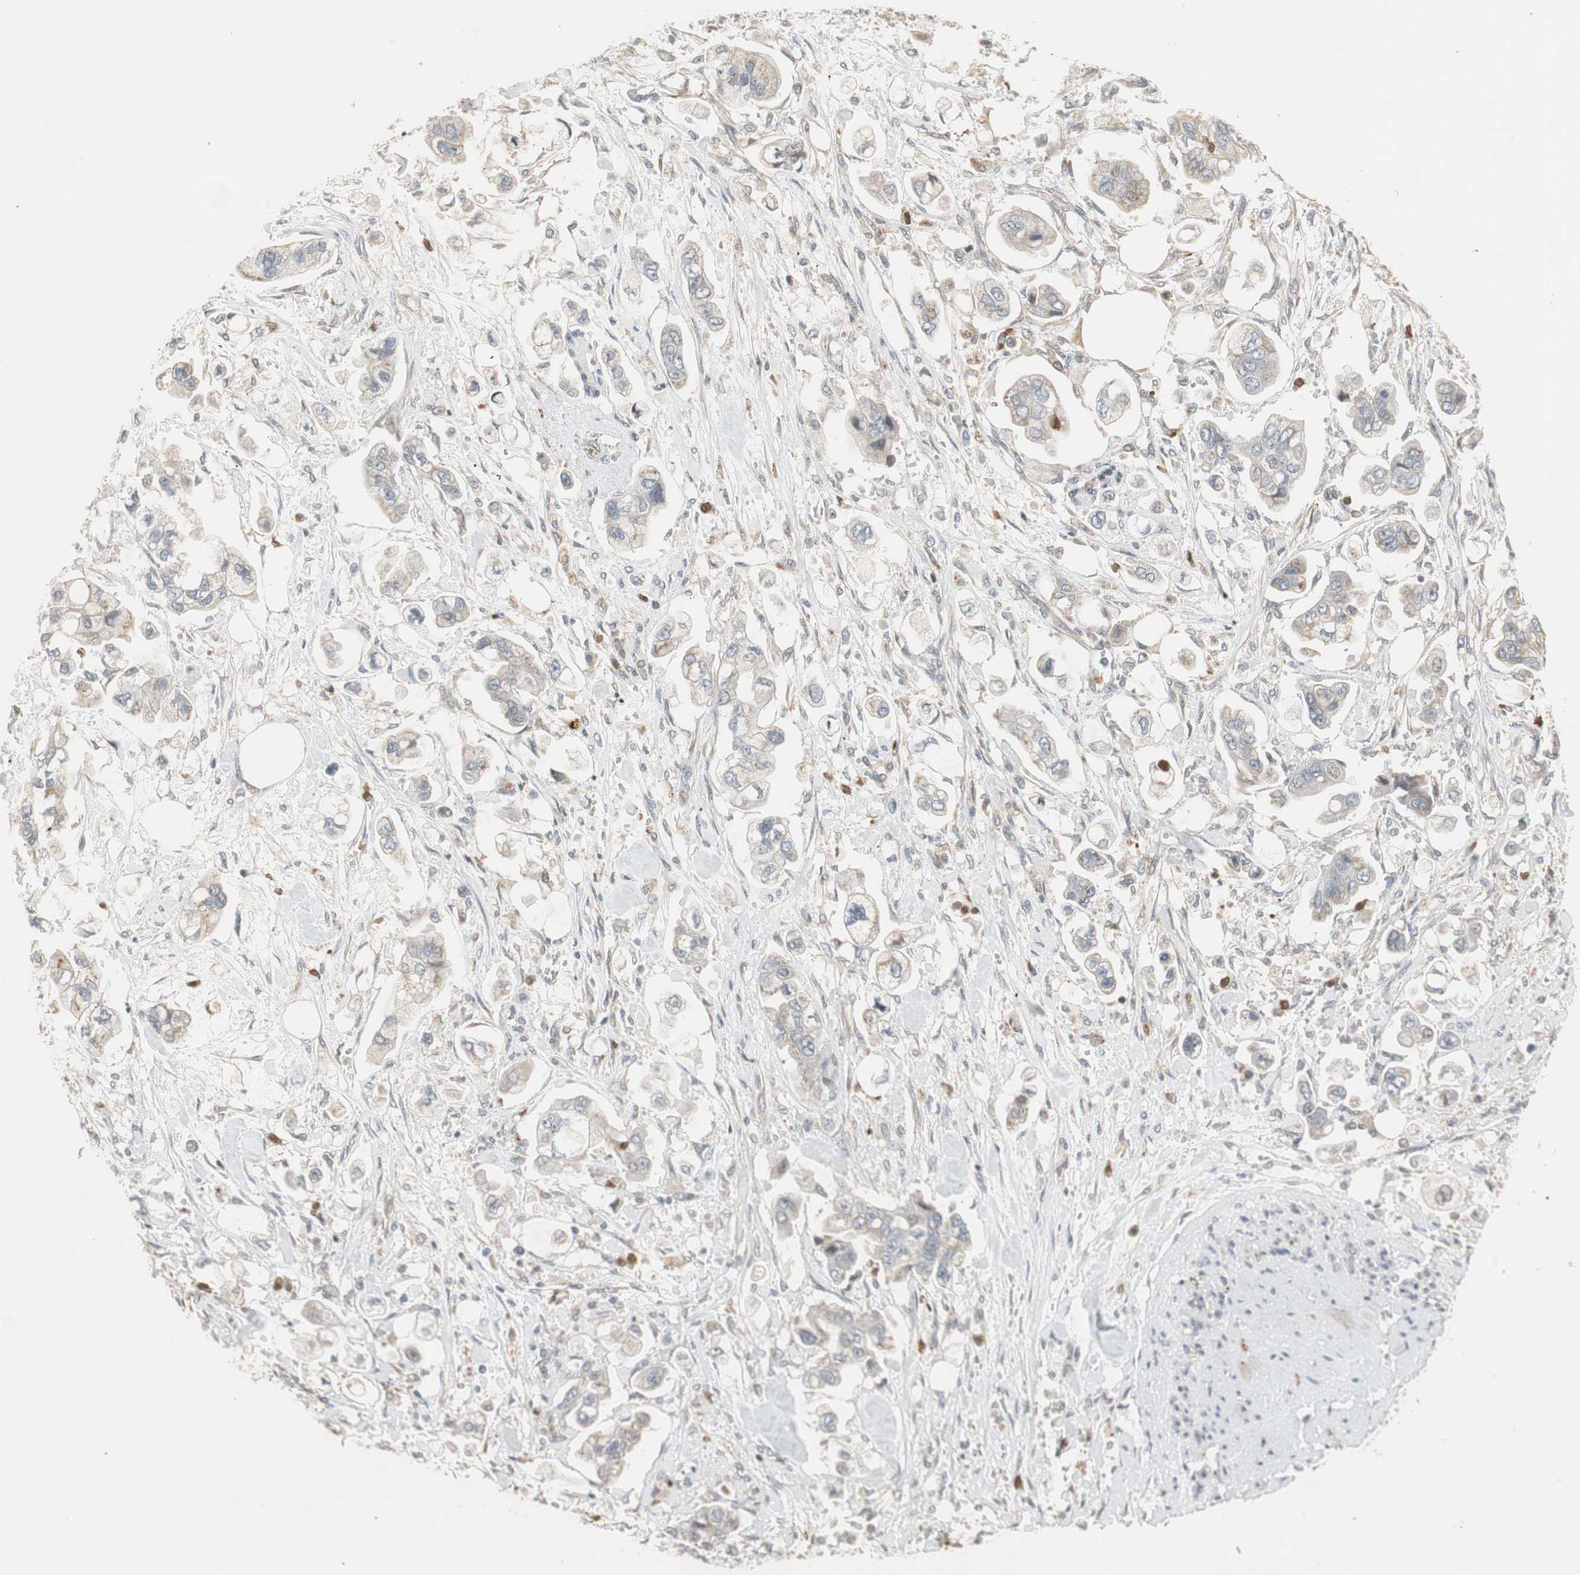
{"staining": {"intensity": "weak", "quantity": "<25%", "location": "cytoplasmic/membranous"}, "tissue": "stomach cancer", "cell_type": "Tumor cells", "image_type": "cancer", "snomed": [{"axis": "morphology", "description": "Adenocarcinoma, NOS"}, {"axis": "topography", "description": "Stomach"}], "caption": "DAB immunohistochemical staining of human adenocarcinoma (stomach) exhibits no significant positivity in tumor cells.", "gene": "SNX4", "patient": {"sex": "male", "age": 62}}